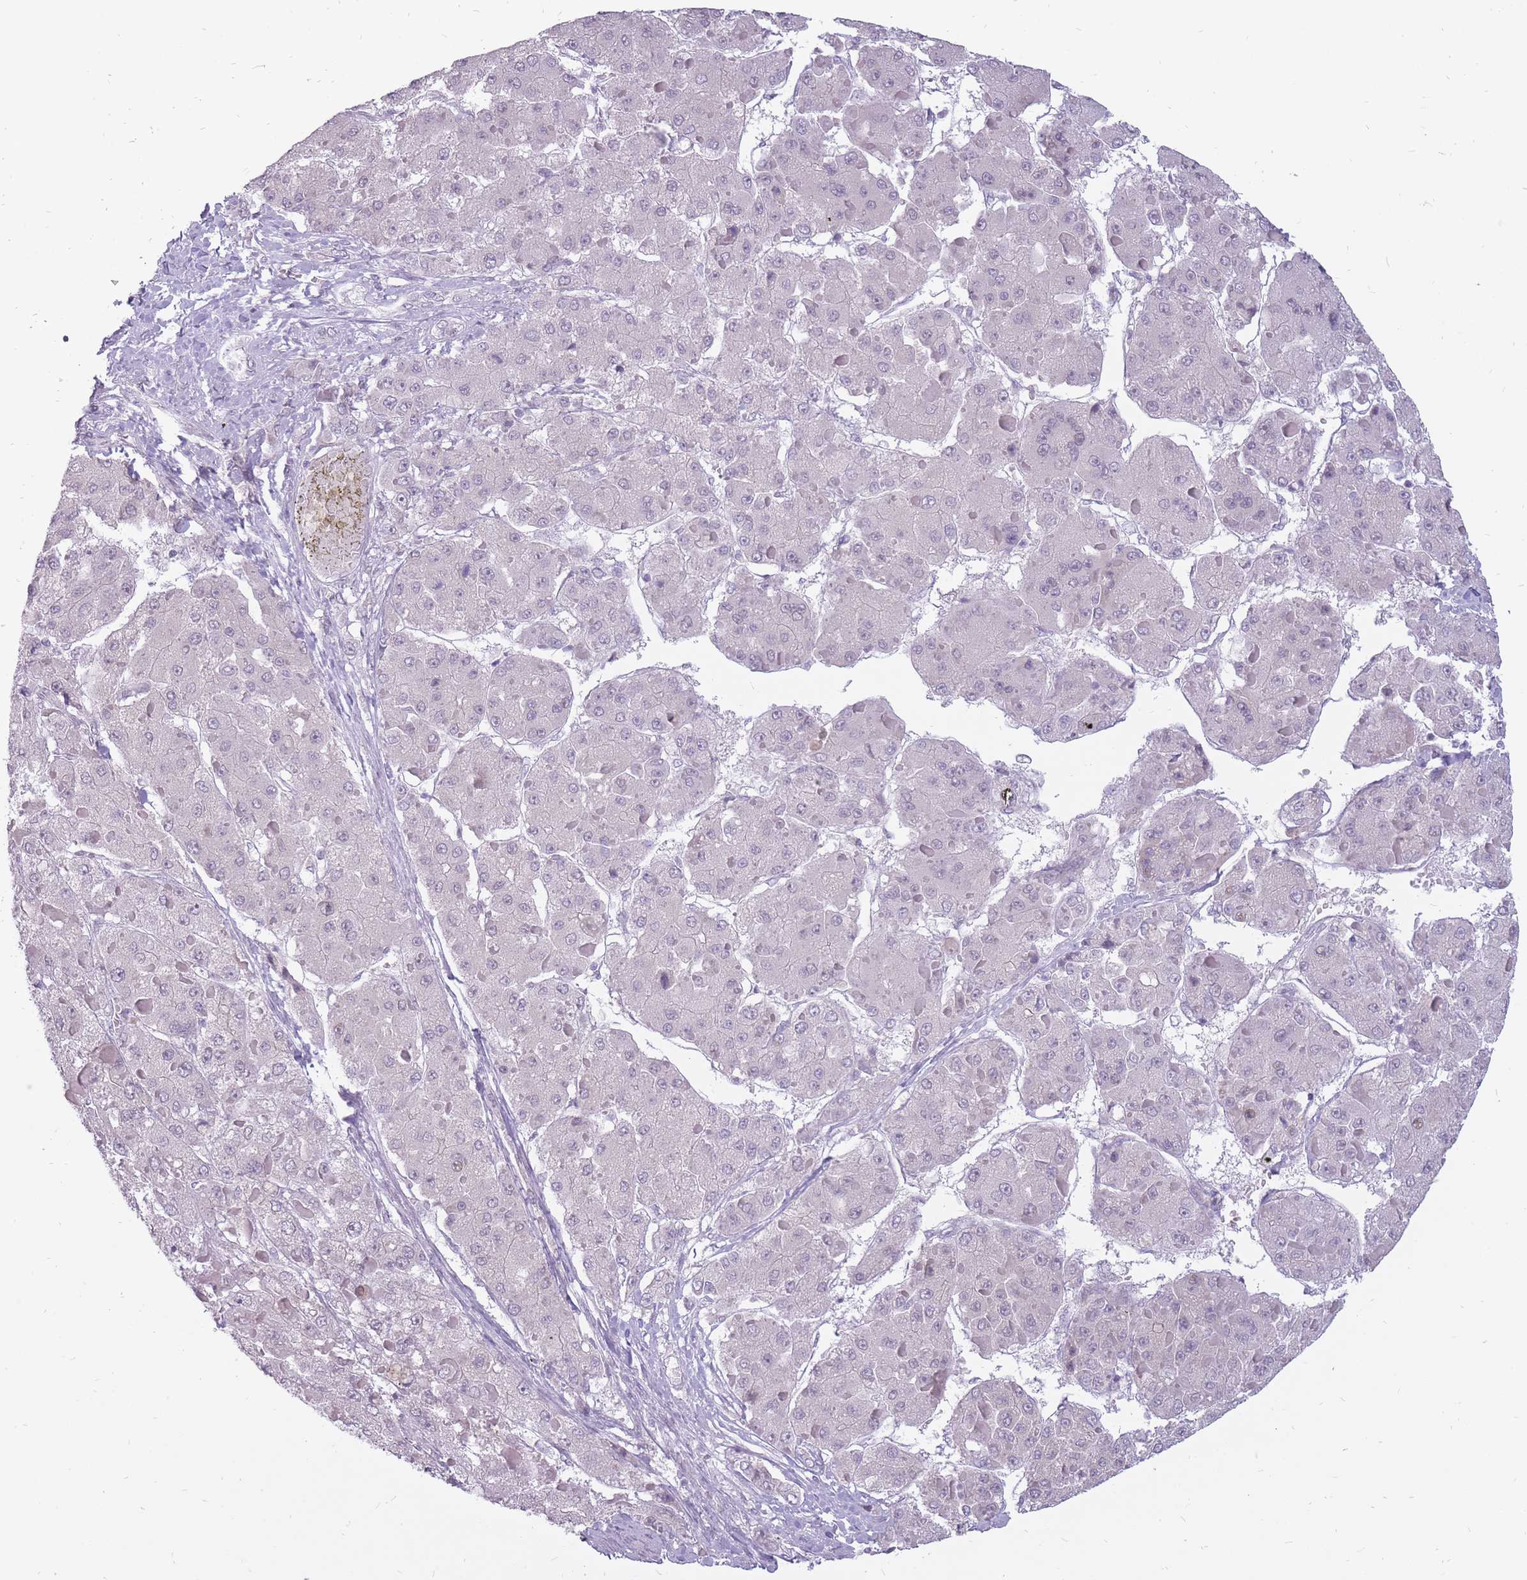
{"staining": {"intensity": "negative", "quantity": "none", "location": "none"}, "tissue": "liver cancer", "cell_type": "Tumor cells", "image_type": "cancer", "snomed": [{"axis": "morphology", "description": "Carcinoma, Hepatocellular, NOS"}, {"axis": "topography", "description": "Liver"}], "caption": "The photomicrograph displays no staining of tumor cells in hepatocellular carcinoma (liver).", "gene": "POMZP3", "patient": {"sex": "female", "age": 73}}